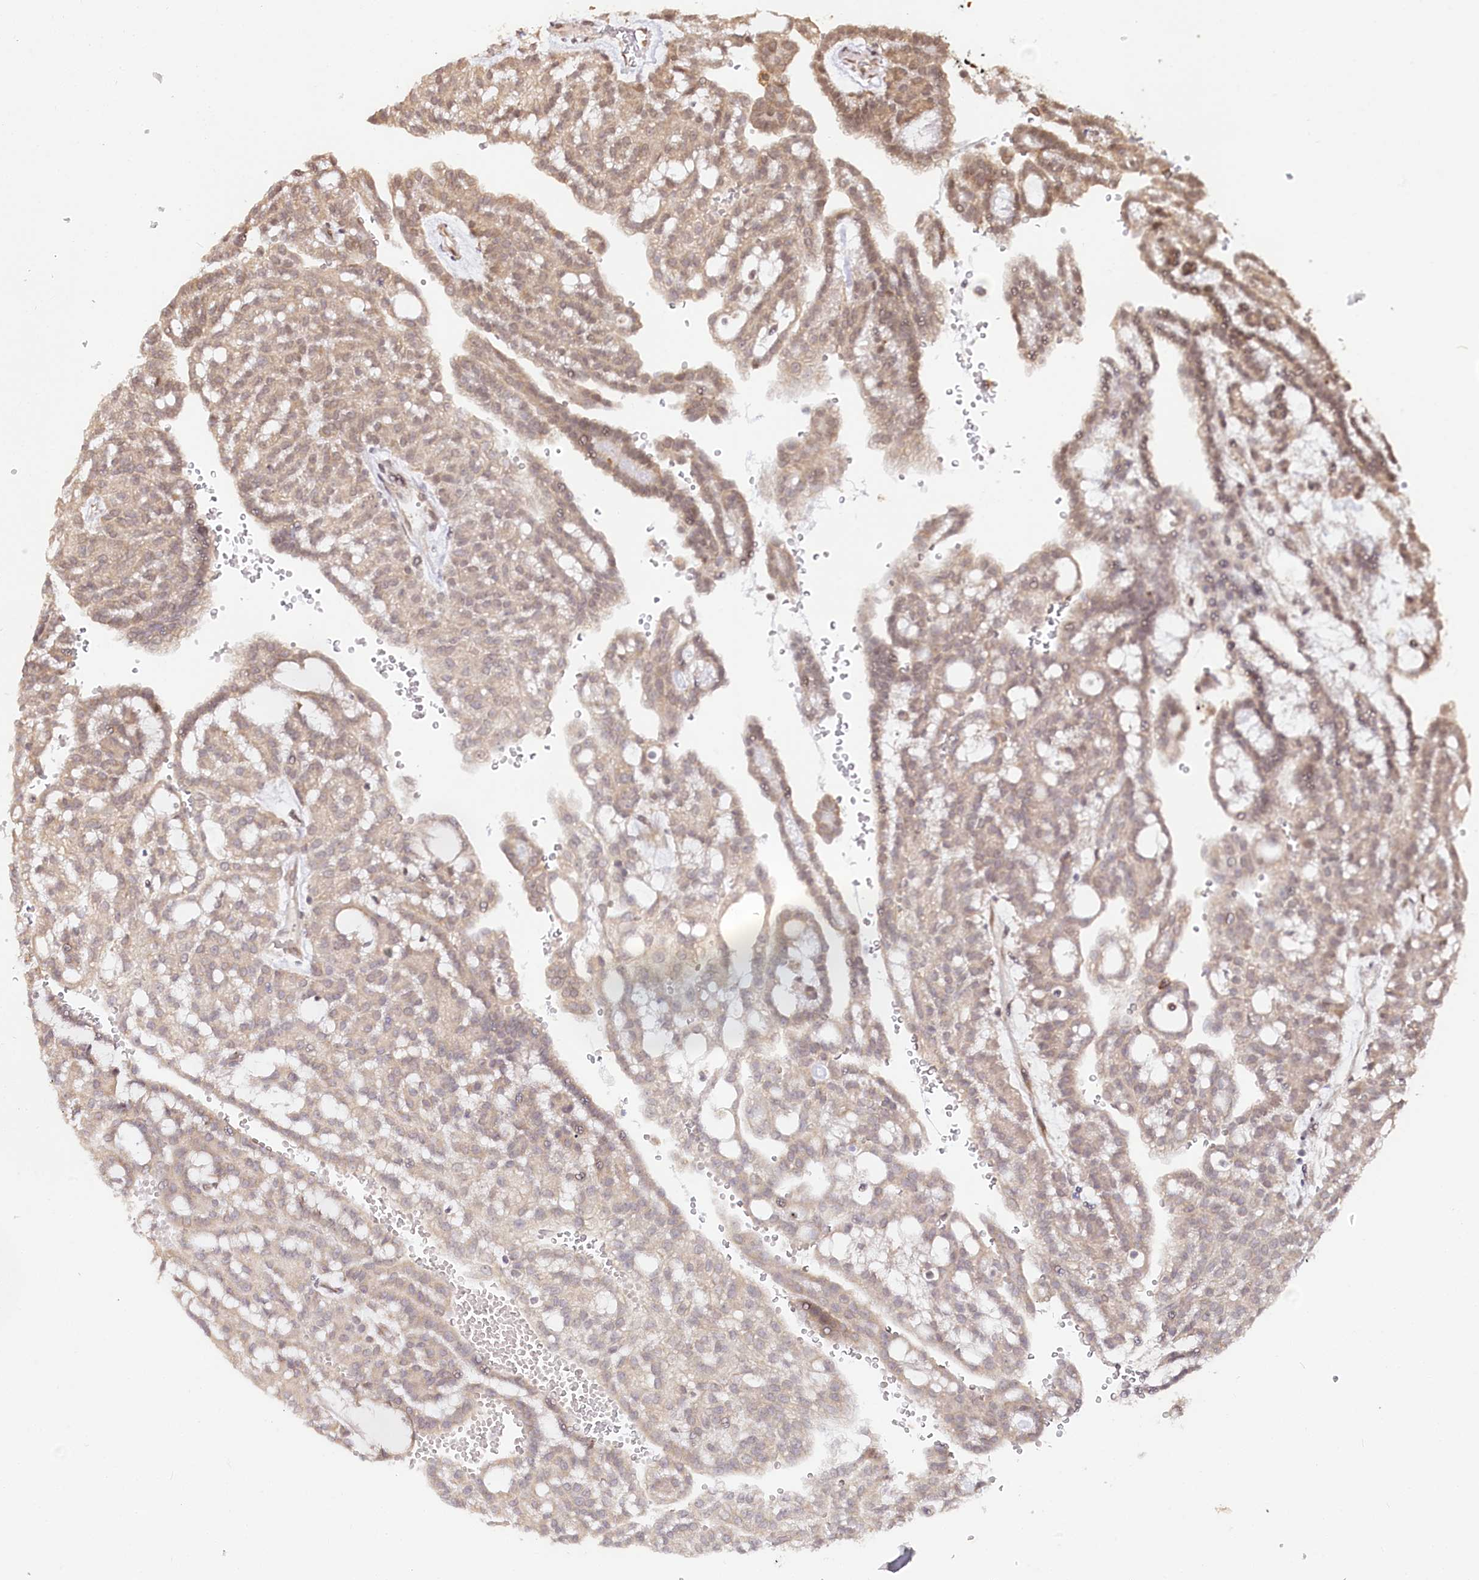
{"staining": {"intensity": "moderate", "quantity": "25%-75%", "location": "cytoplasmic/membranous,nuclear"}, "tissue": "renal cancer", "cell_type": "Tumor cells", "image_type": "cancer", "snomed": [{"axis": "morphology", "description": "Adenocarcinoma, NOS"}, {"axis": "topography", "description": "Kidney"}], "caption": "IHC (DAB) staining of human renal cancer exhibits moderate cytoplasmic/membranous and nuclear protein staining in about 25%-75% of tumor cells.", "gene": "ENSG00000144785", "patient": {"sex": "male", "age": 63}}